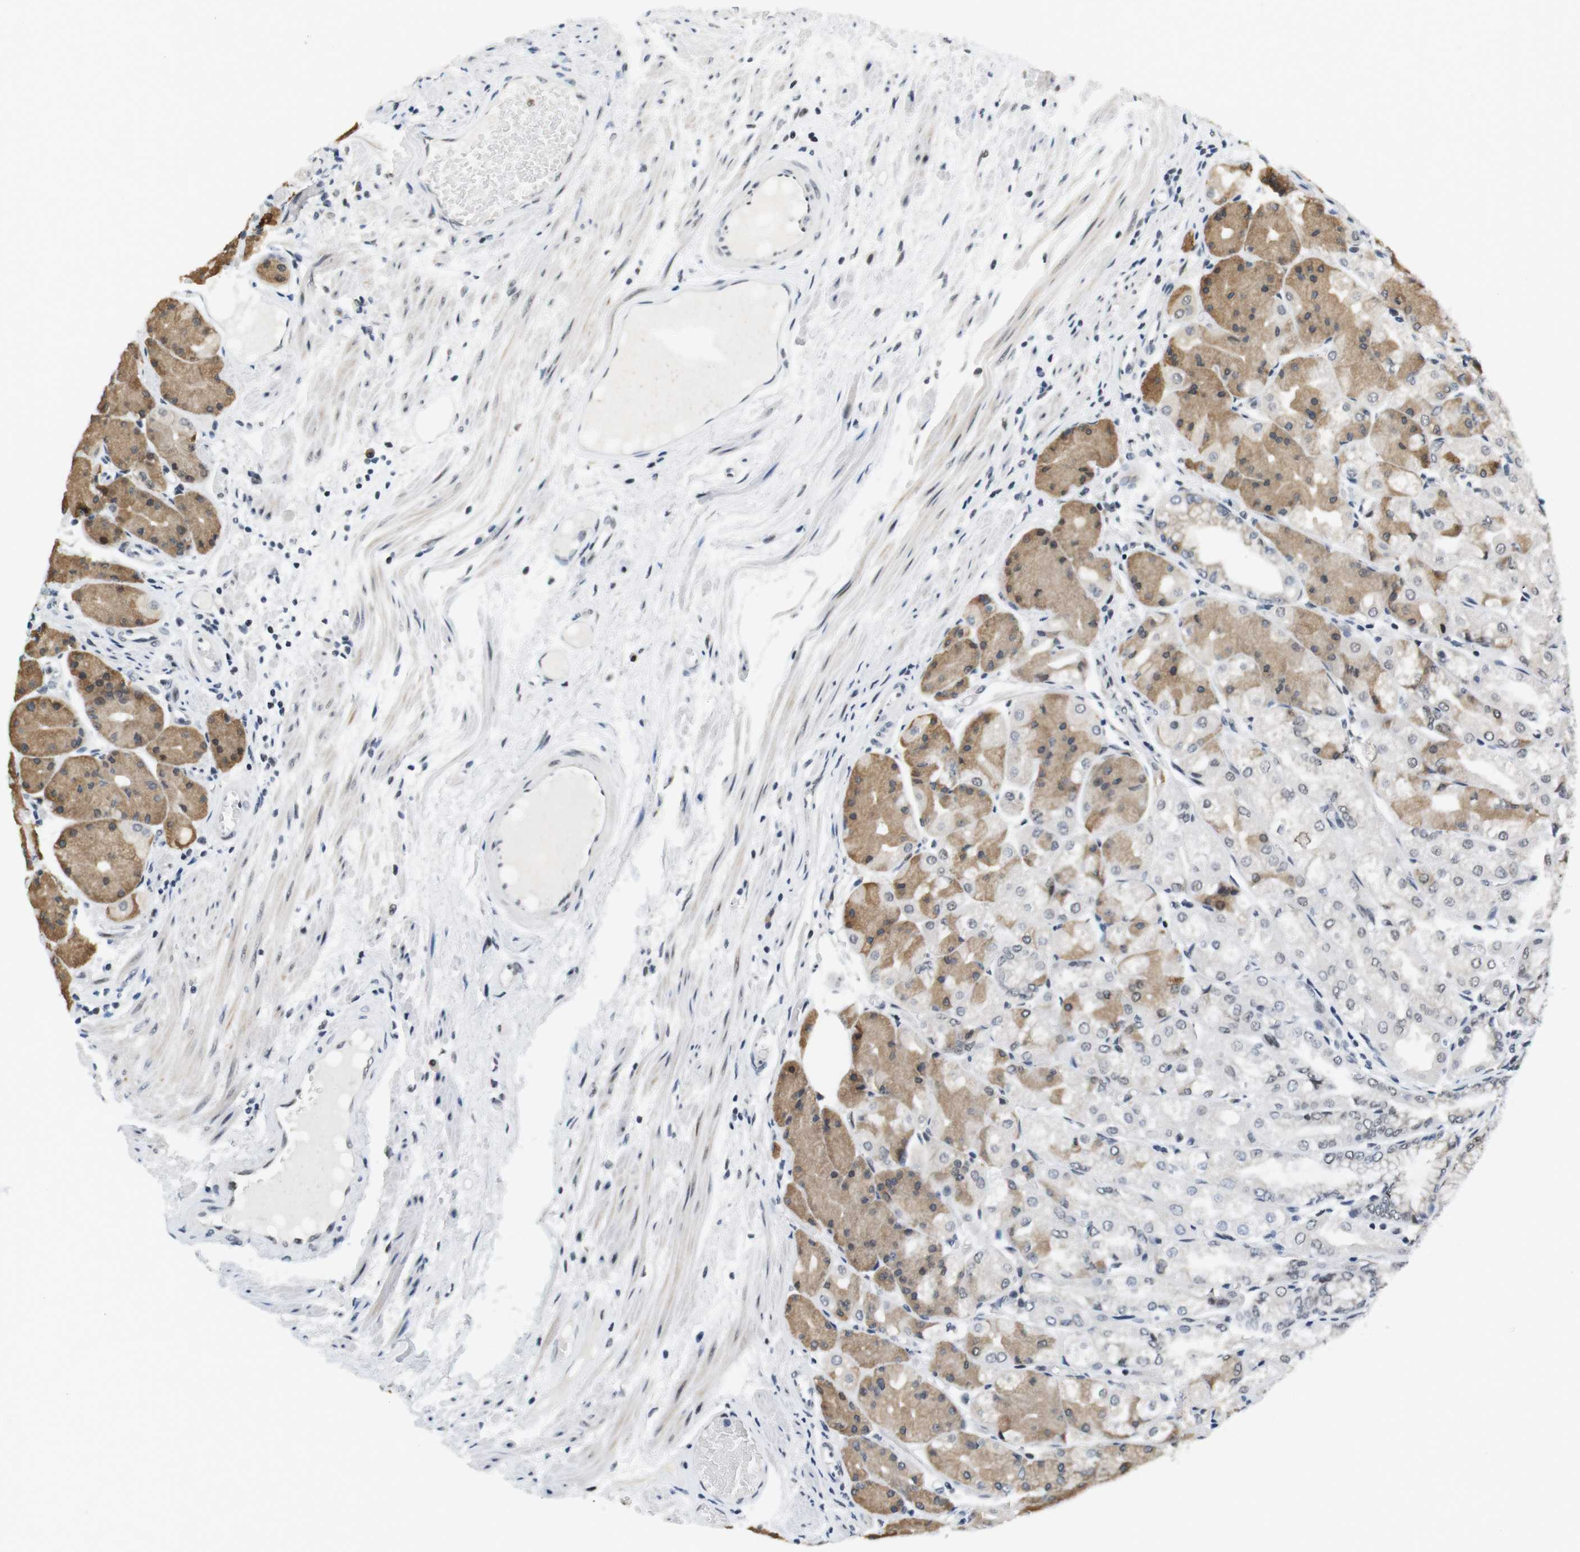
{"staining": {"intensity": "moderate", "quantity": "25%-75%", "location": "cytoplasmic/membranous,nuclear"}, "tissue": "stomach", "cell_type": "Glandular cells", "image_type": "normal", "snomed": [{"axis": "morphology", "description": "Normal tissue, NOS"}, {"axis": "topography", "description": "Stomach, upper"}], "caption": "The image shows immunohistochemical staining of unremarkable stomach. There is moderate cytoplasmic/membranous,nuclear expression is identified in approximately 25%-75% of glandular cells. Immunohistochemistry stains the protein in brown and the nuclei are stained blue.", "gene": "RNF38", "patient": {"sex": "male", "age": 72}}